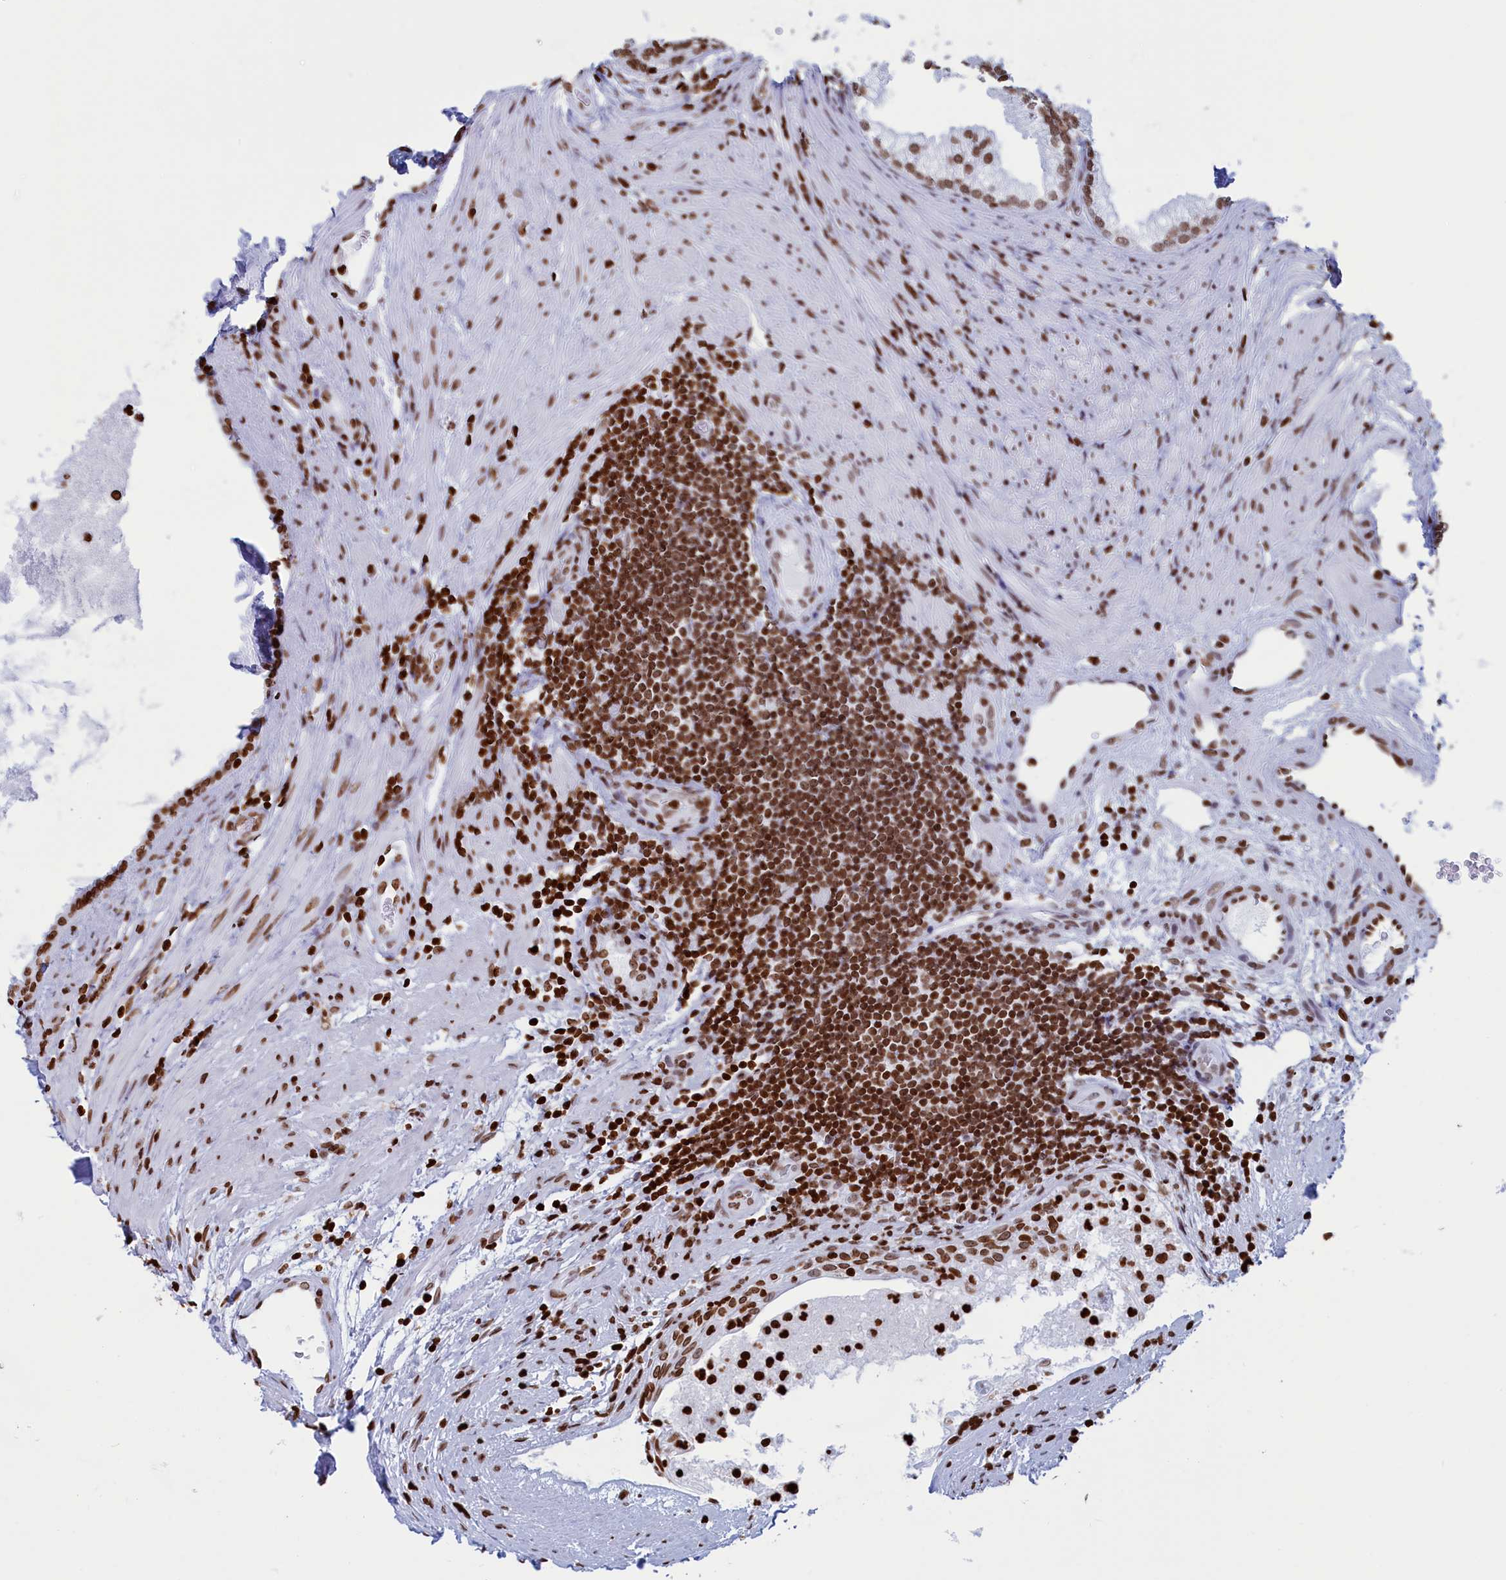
{"staining": {"intensity": "moderate", "quantity": ">75%", "location": "nuclear"}, "tissue": "prostate", "cell_type": "Glandular cells", "image_type": "normal", "snomed": [{"axis": "morphology", "description": "Normal tissue, NOS"}, {"axis": "topography", "description": "Prostate"}], "caption": "Immunohistochemical staining of normal human prostate exhibits medium levels of moderate nuclear staining in about >75% of glandular cells. The staining is performed using DAB brown chromogen to label protein expression. The nuclei are counter-stained blue using hematoxylin.", "gene": "APOBEC3A", "patient": {"sex": "male", "age": 76}}